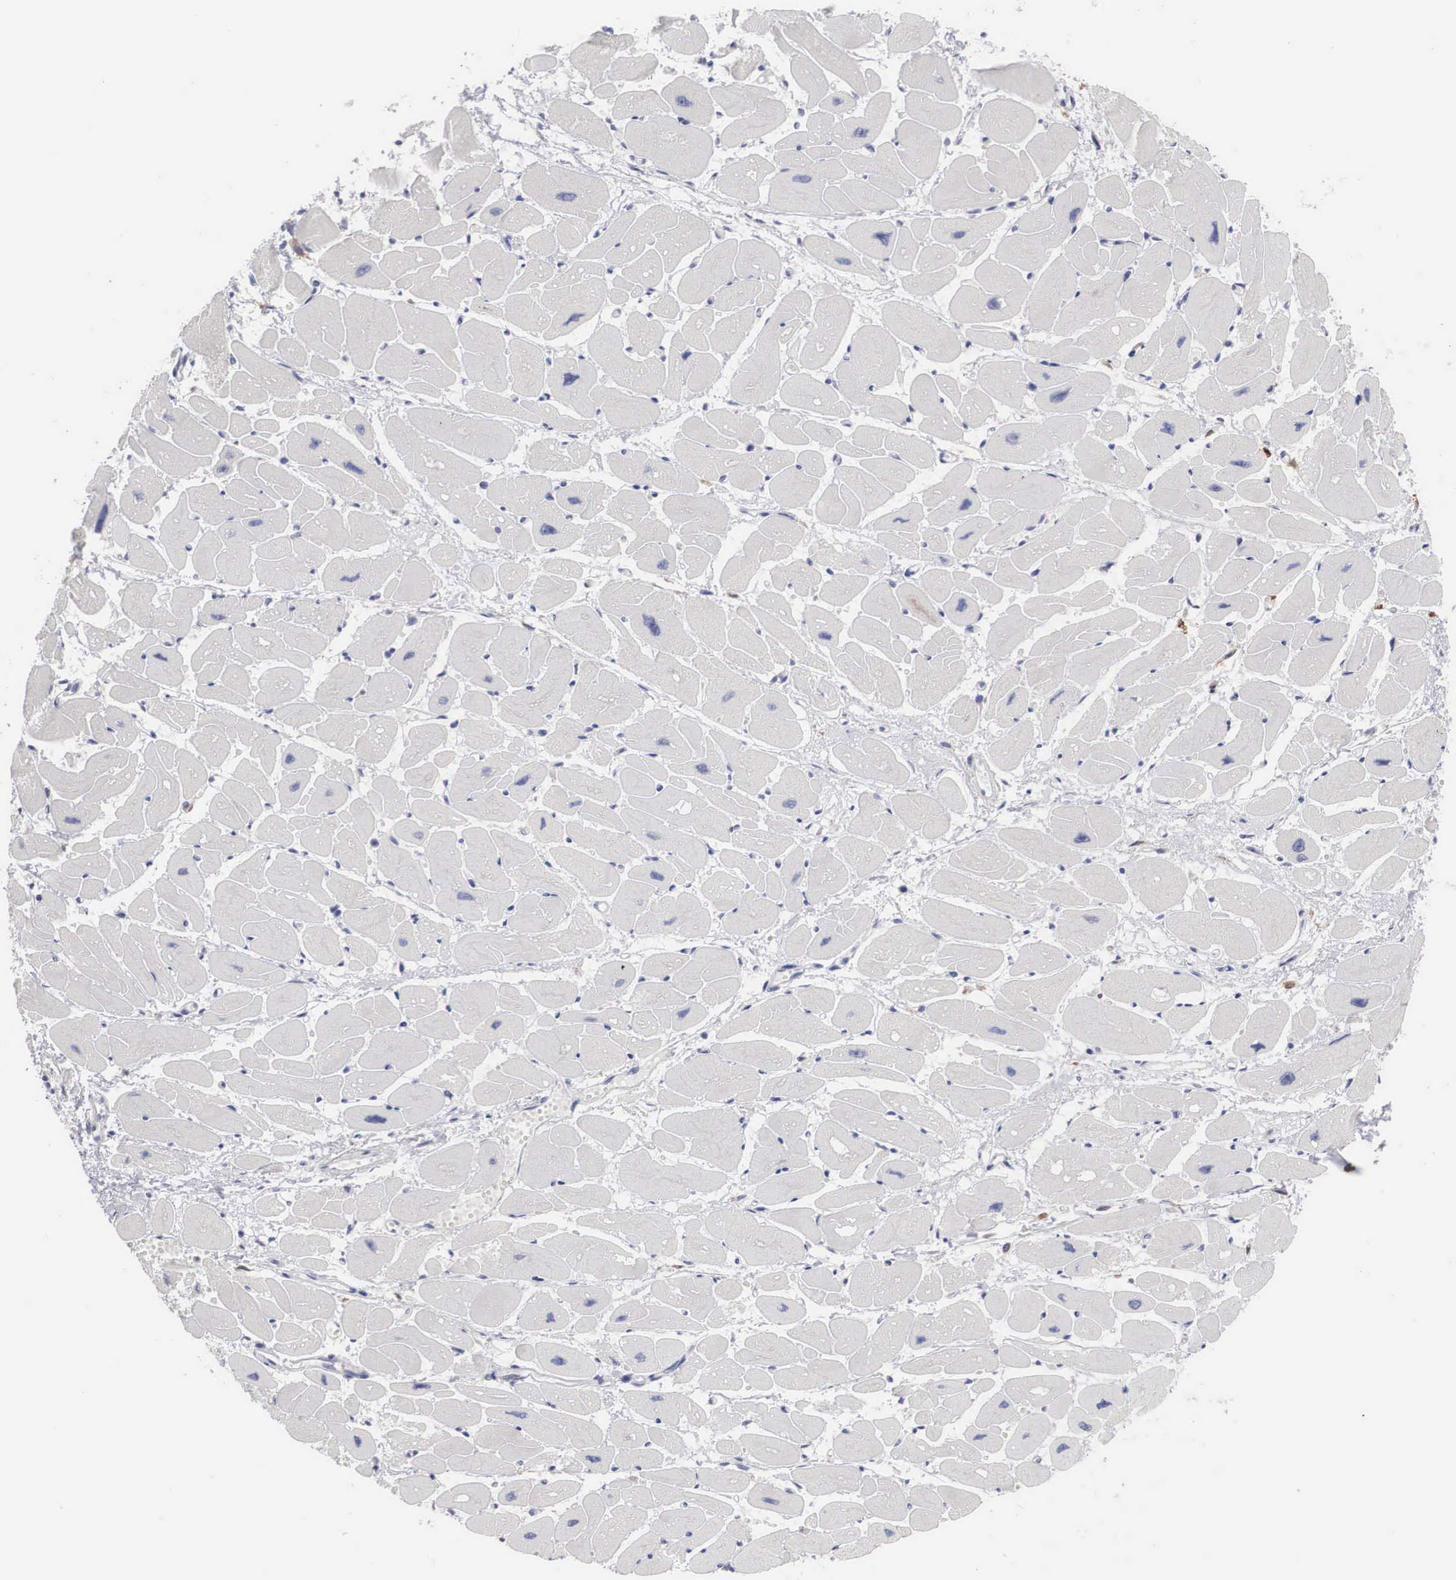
{"staining": {"intensity": "negative", "quantity": "none", "location": "none"}, "tissue": "heart muscle", "cell_type": "Cardiomyocytes", "image_type": "normal", "snomed": [{"axis": "morphology", "description": "Normal tissue, NOS"}, {"axis": "topography", "description": "Heart"}], "caption": "Unremarkable heart muscle was stained to show a protein in brown. There is no significant expression in cardiomyocytes.", "gene": "HMOX1", "patient": {"sex": "female", "age": 54}}